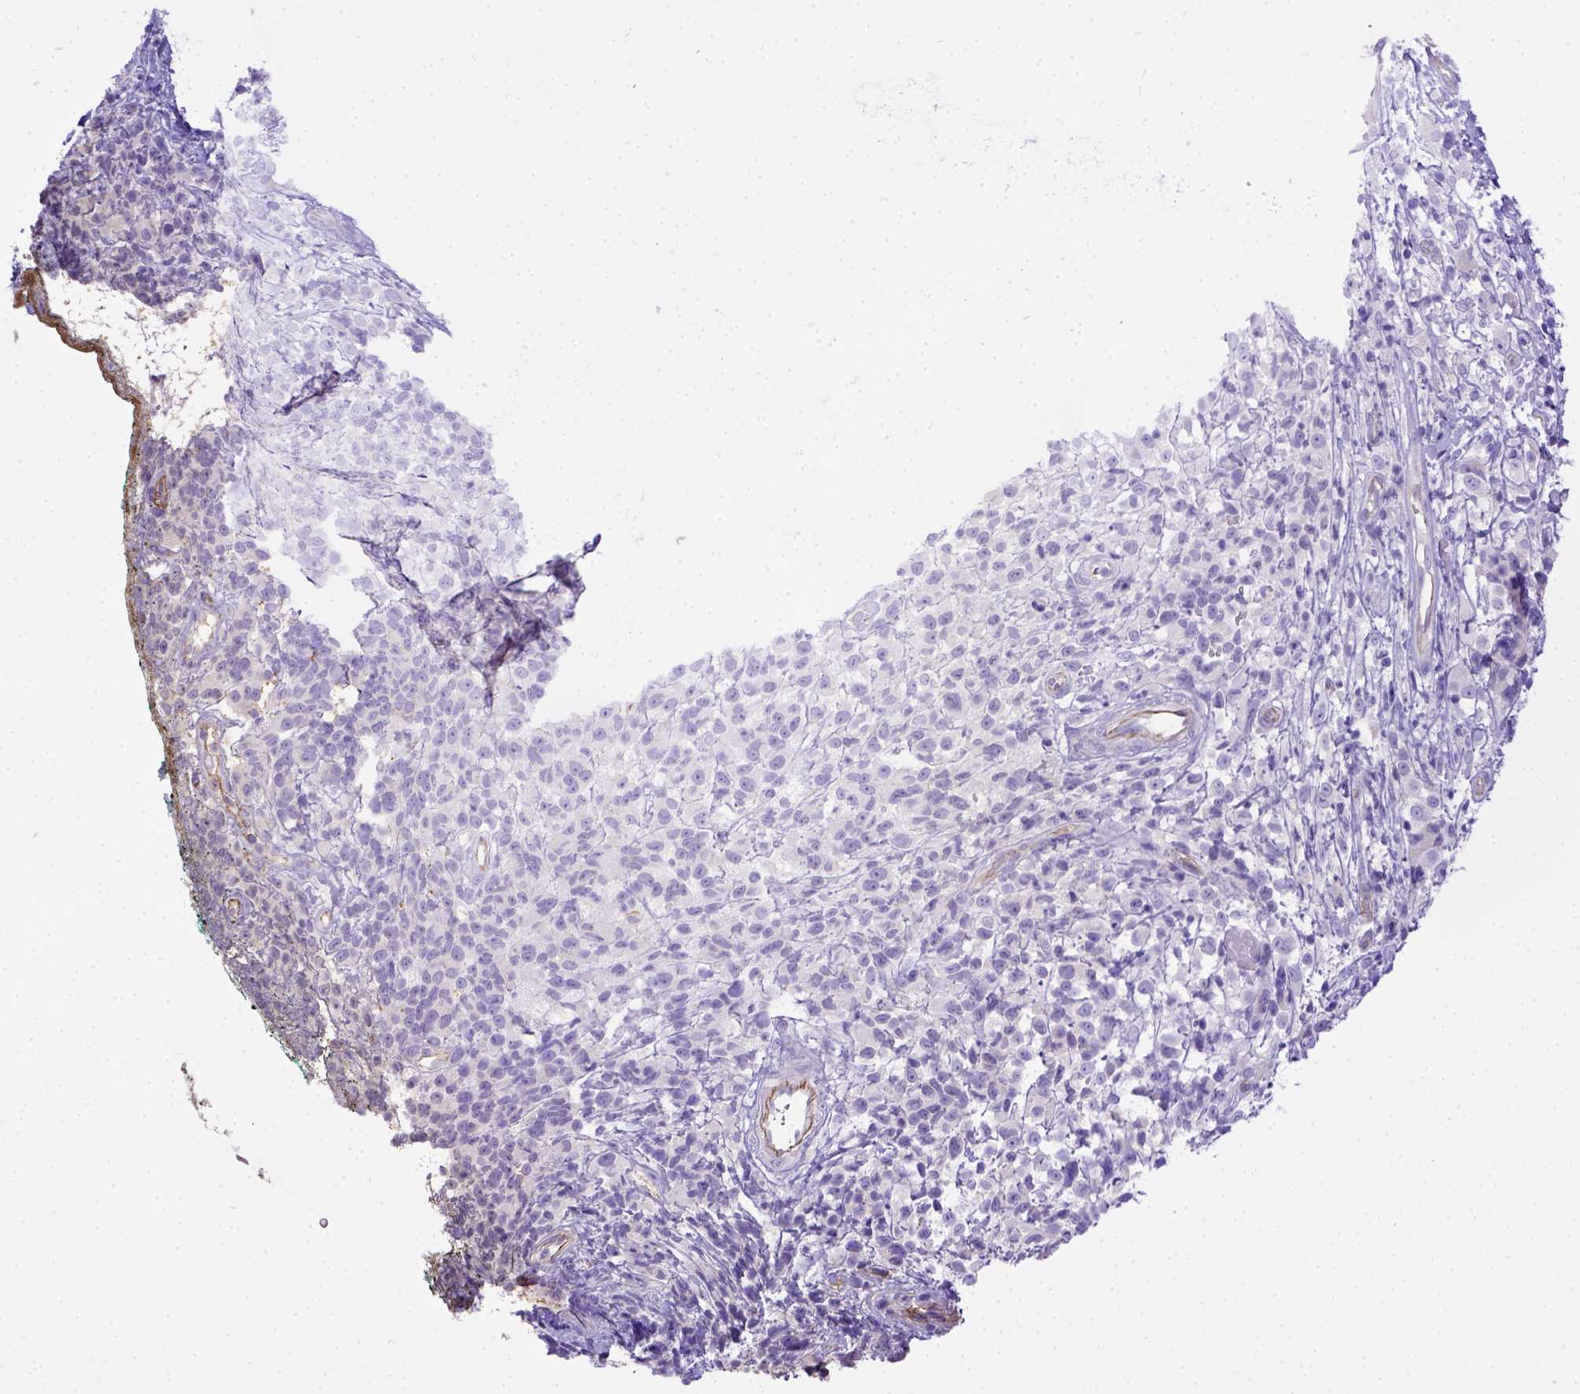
{"staining": {"intensity": "negative", "quantity": "none", "location": "none"}, "tissue": "melanoma", "cell_type": "Tumor cells", "image_type": "cancer", "snomed": [{"axis": "morphology", "description": "Malignant melanoma, NOS"}, {"axis": "topography", "description": "Skin"}], "caption": "Melanoma was stained to show a protein in brown. There is no significant expression in tumor cells.", "gene": "LRRC18", "patient": {"sex": "male", "age": 85}}